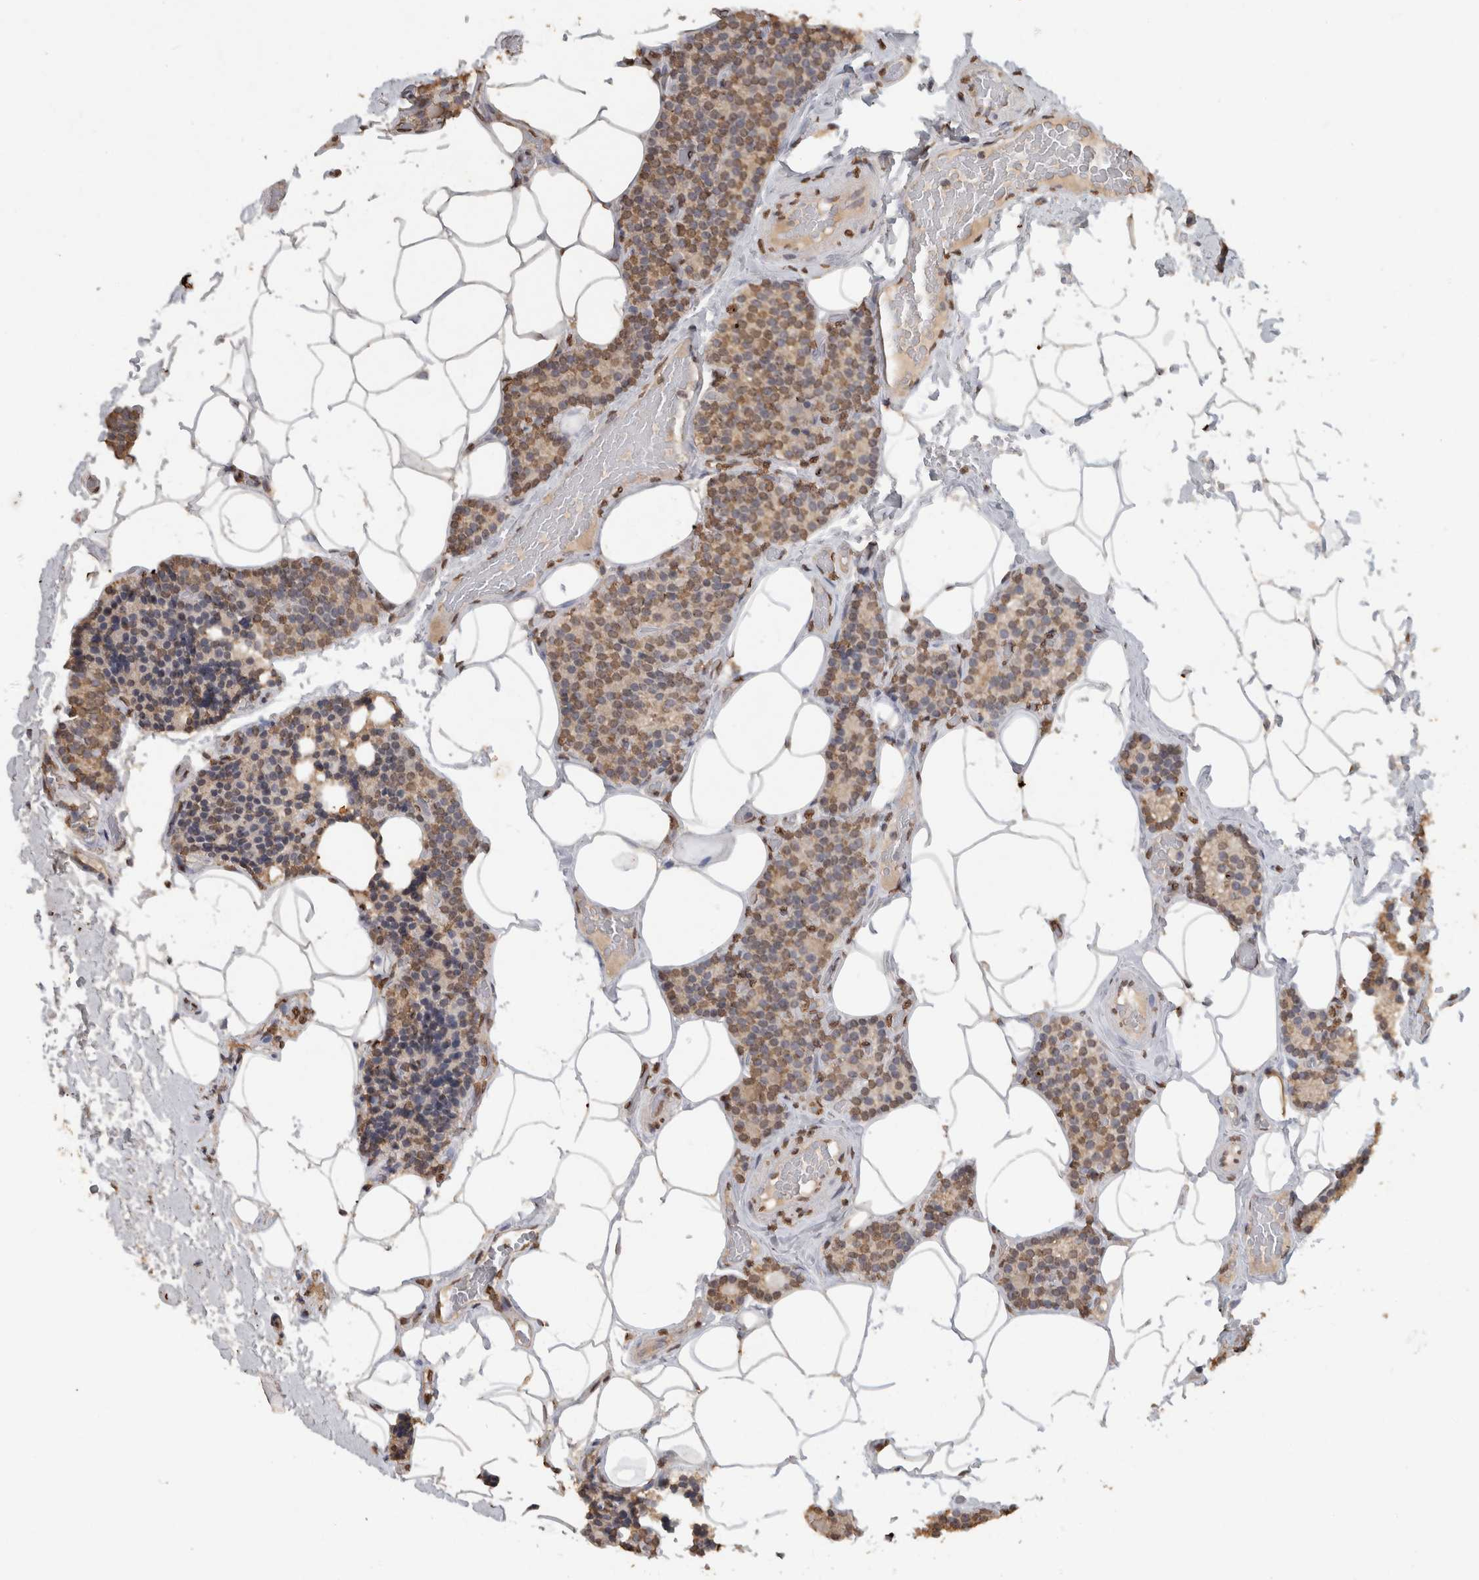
{"staining": {"intensity": "moderate", "quantity": ">75%", "location": "nuclear"}, "tissue": "parathyroid gland", "cell_type": "Glandular cells", "image_type": "normal", "snomed": [{"axis": "morphology", "description": "Normal tissue, NOS"}, {"axis": "topography", "description": "Parathyroid gland"}], "caption": "IHC of normal parathyroid gland reveals medium levels of moderate nuclear positivity in about >75% of glandular cells. (DAB = brown stain, brightfield microscopy at high magnification).", "gene": "HAND2", "patient": {"sex": "male", "age": 52}}